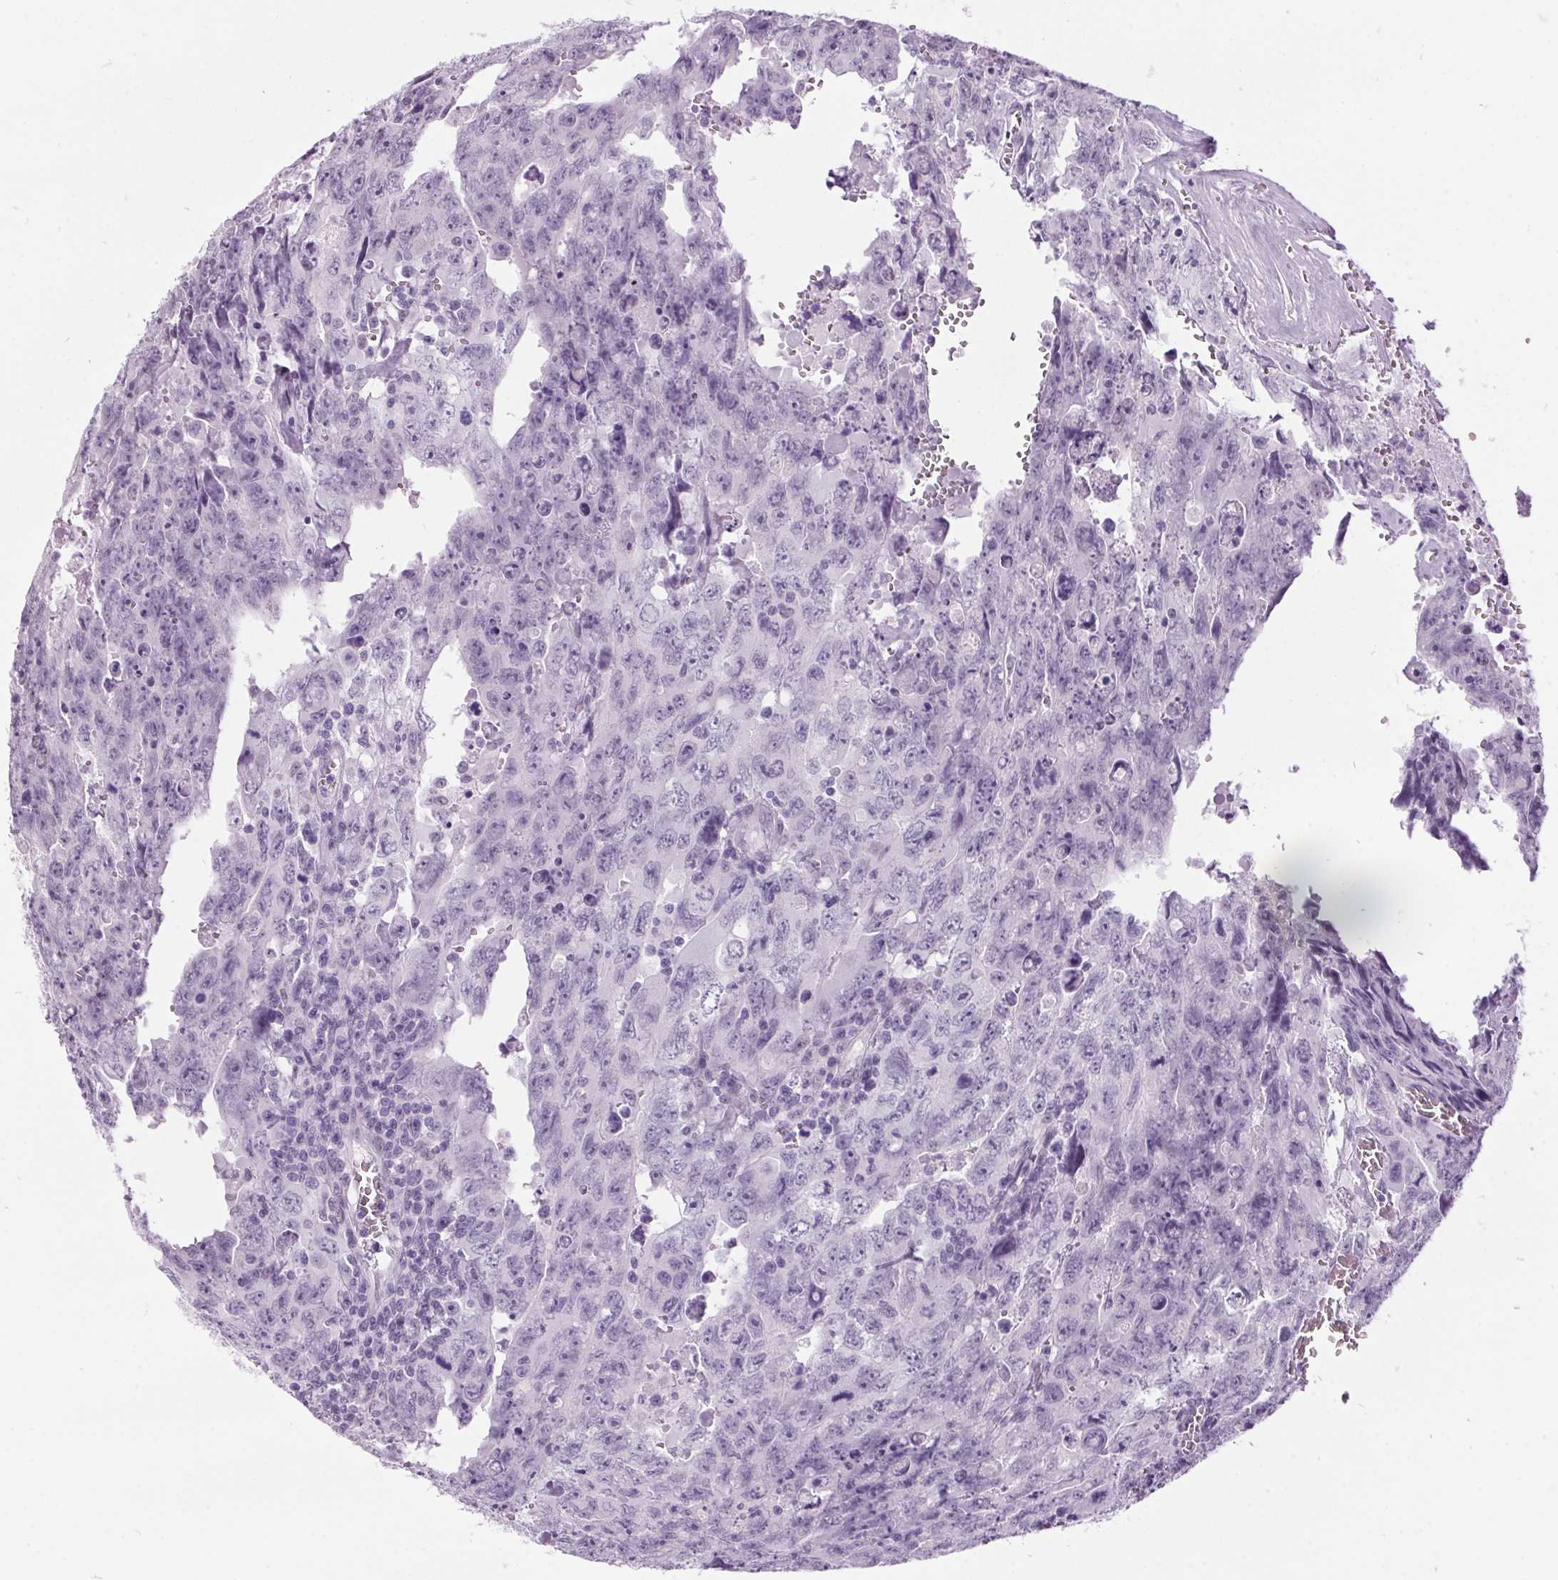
{"staining": {"intensity": "negative", "quantity": "none", "location": "none"}, "tissue": "testis cancer", "cell_type": "Tumor cells", "image_type": "cancer", "snomed": [{"axis": "morphology", "description": "Carcinoma, Embryonal, NOS"}, {"axis": "topography", "description": "Testis"}], "caption": "The histopathology image demonstrates no significant positivity in tumor cells of testis embryonal carcinoma.", "gene": "ODAD2", "patient": {"sex": "male", "age": 24}}